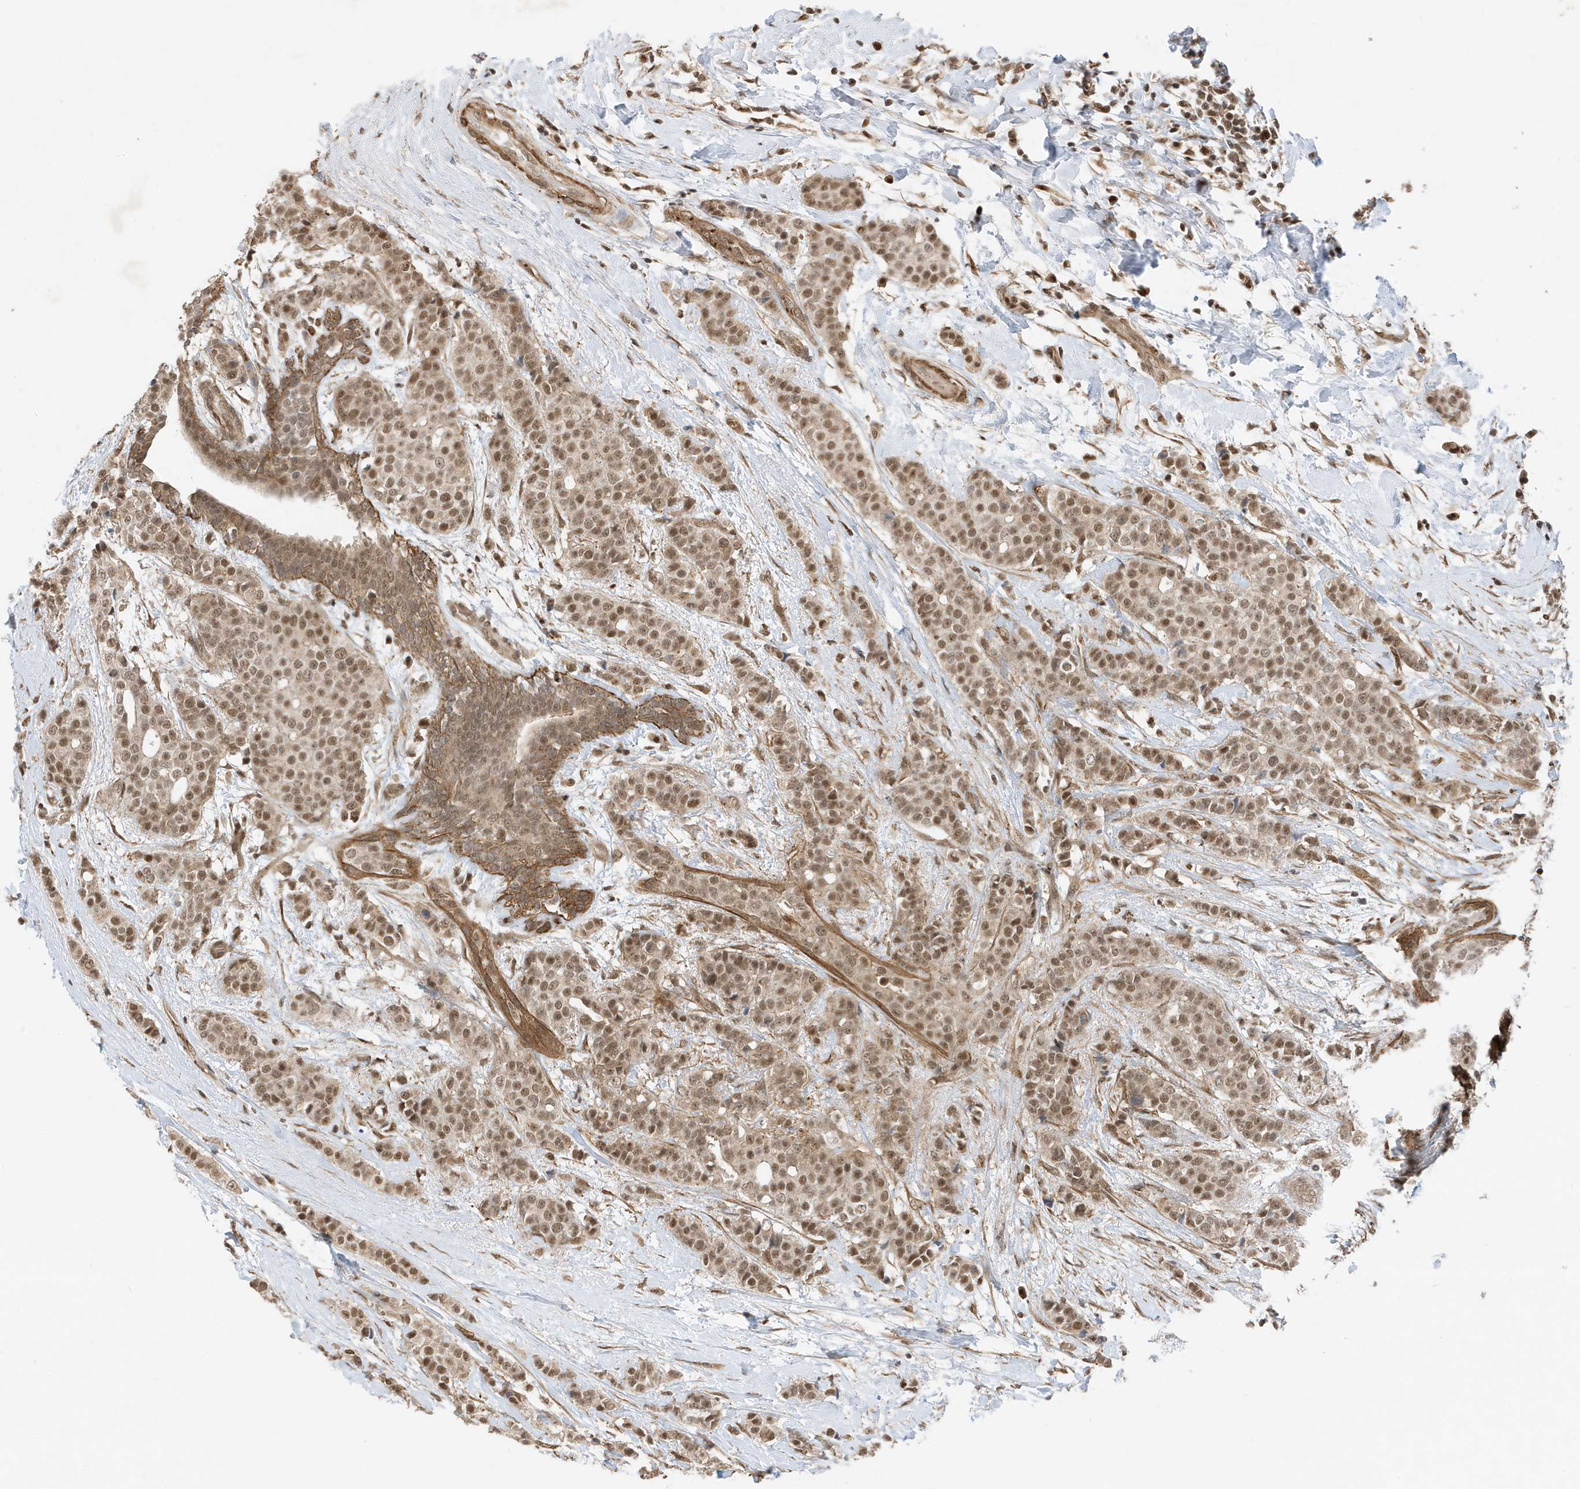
{"staining": {"intensity": "moderate", "quantity": ">75%", "location": "cytoplasmic/membranous,nuclear"}, "tissue": "breast cancer", "cell_type": "Tumor cells", "image_type": "cancer", "snomed": [{"axis": "morphology", "description": "Lobular carcinoma"}, {"axis": "topography", "description": "Breast"}], "caption": "Tumor cells reveal medium levels of moderate cytoplasmic/membranous and nuclear positivity in about >75% of cells in lobular carcinoma (breast).", "gene": "MAST3", "patient": {"sex": "female", "age": 51}}